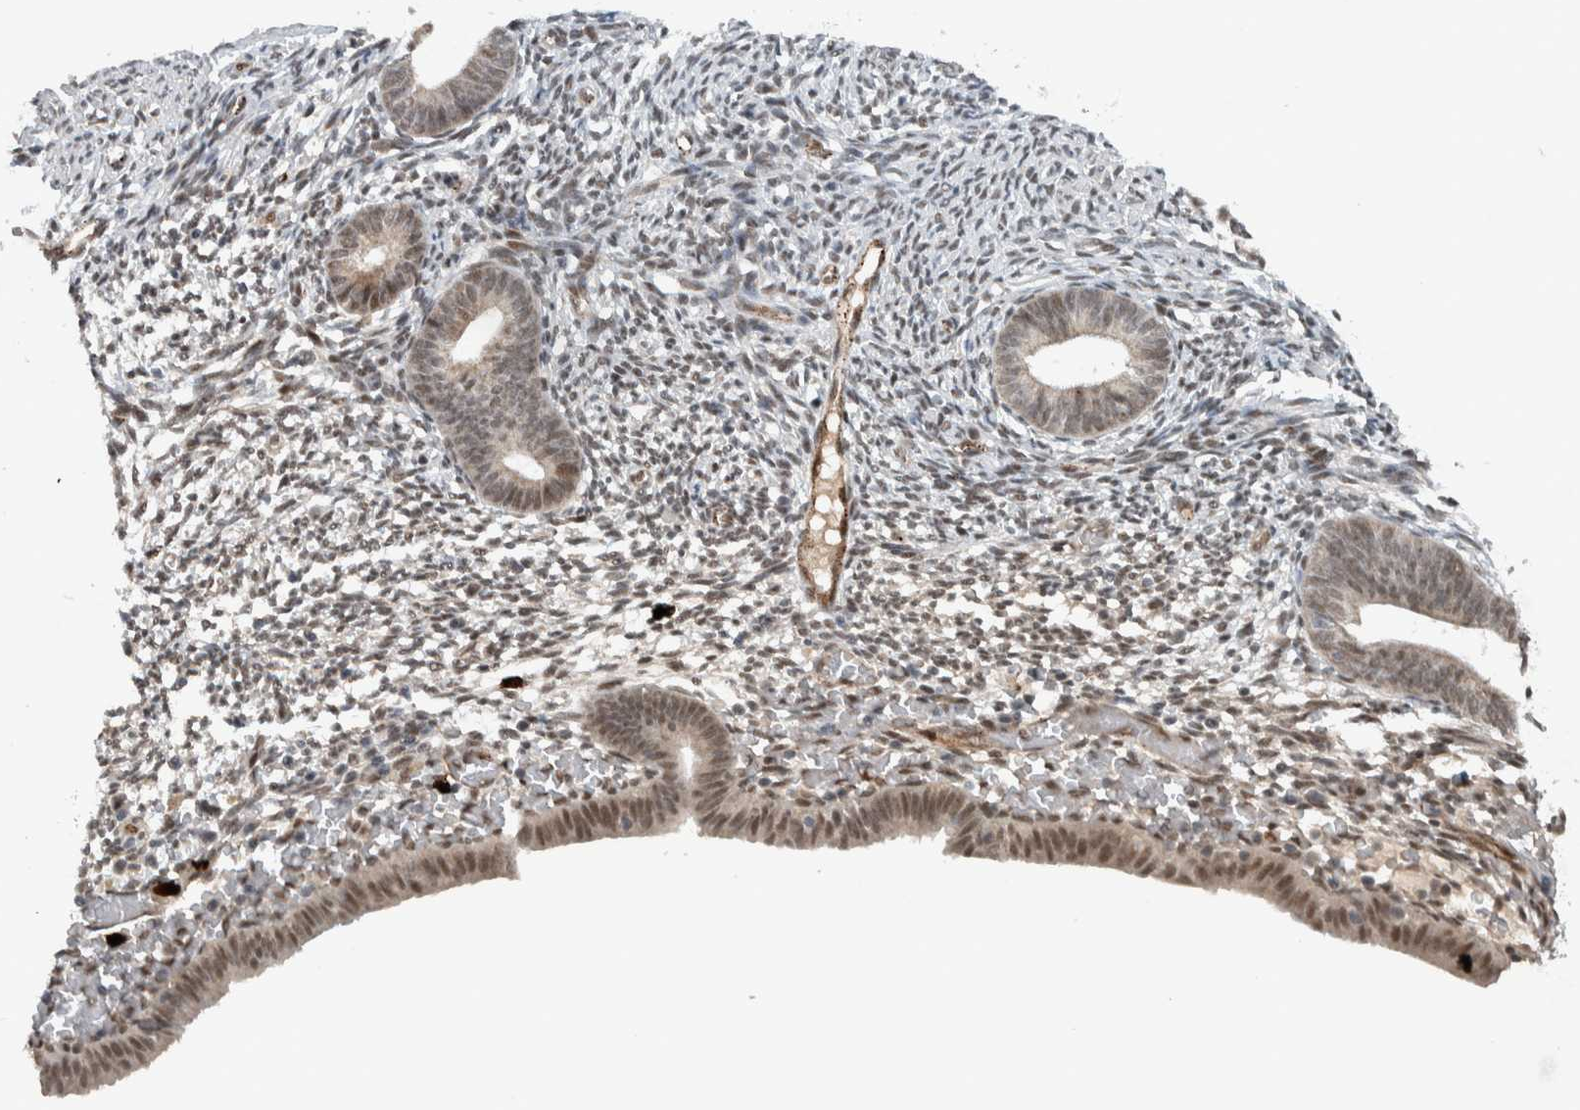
{"staining": {"intensity": "weak", "quantity": "25%-75%", "location": "nuclear"}, "tissue": "endometrium", "cell_type": "Cells in endometrial stroma", "image_type": "normal", "snomed": [{"axis": "morphology", "description": "Normal tissue, NOS"}, {"axis": "morphology", "description": "Atrophy, NOS"}, {"axis": "topography", "description": "Uterus"}, {"axis": "topography", "description": "Endometrium"}], "caption": "This micrograph exhibits benign endometrium stained with immunohistochemistry to label a protein in brown. The nuclear of cells in endometrial stroma show weak positivity for the protein. Nuclei are counter-stained blue.", "gene": "ZFP91", "patient": {"sex": "female", "age": 68}}